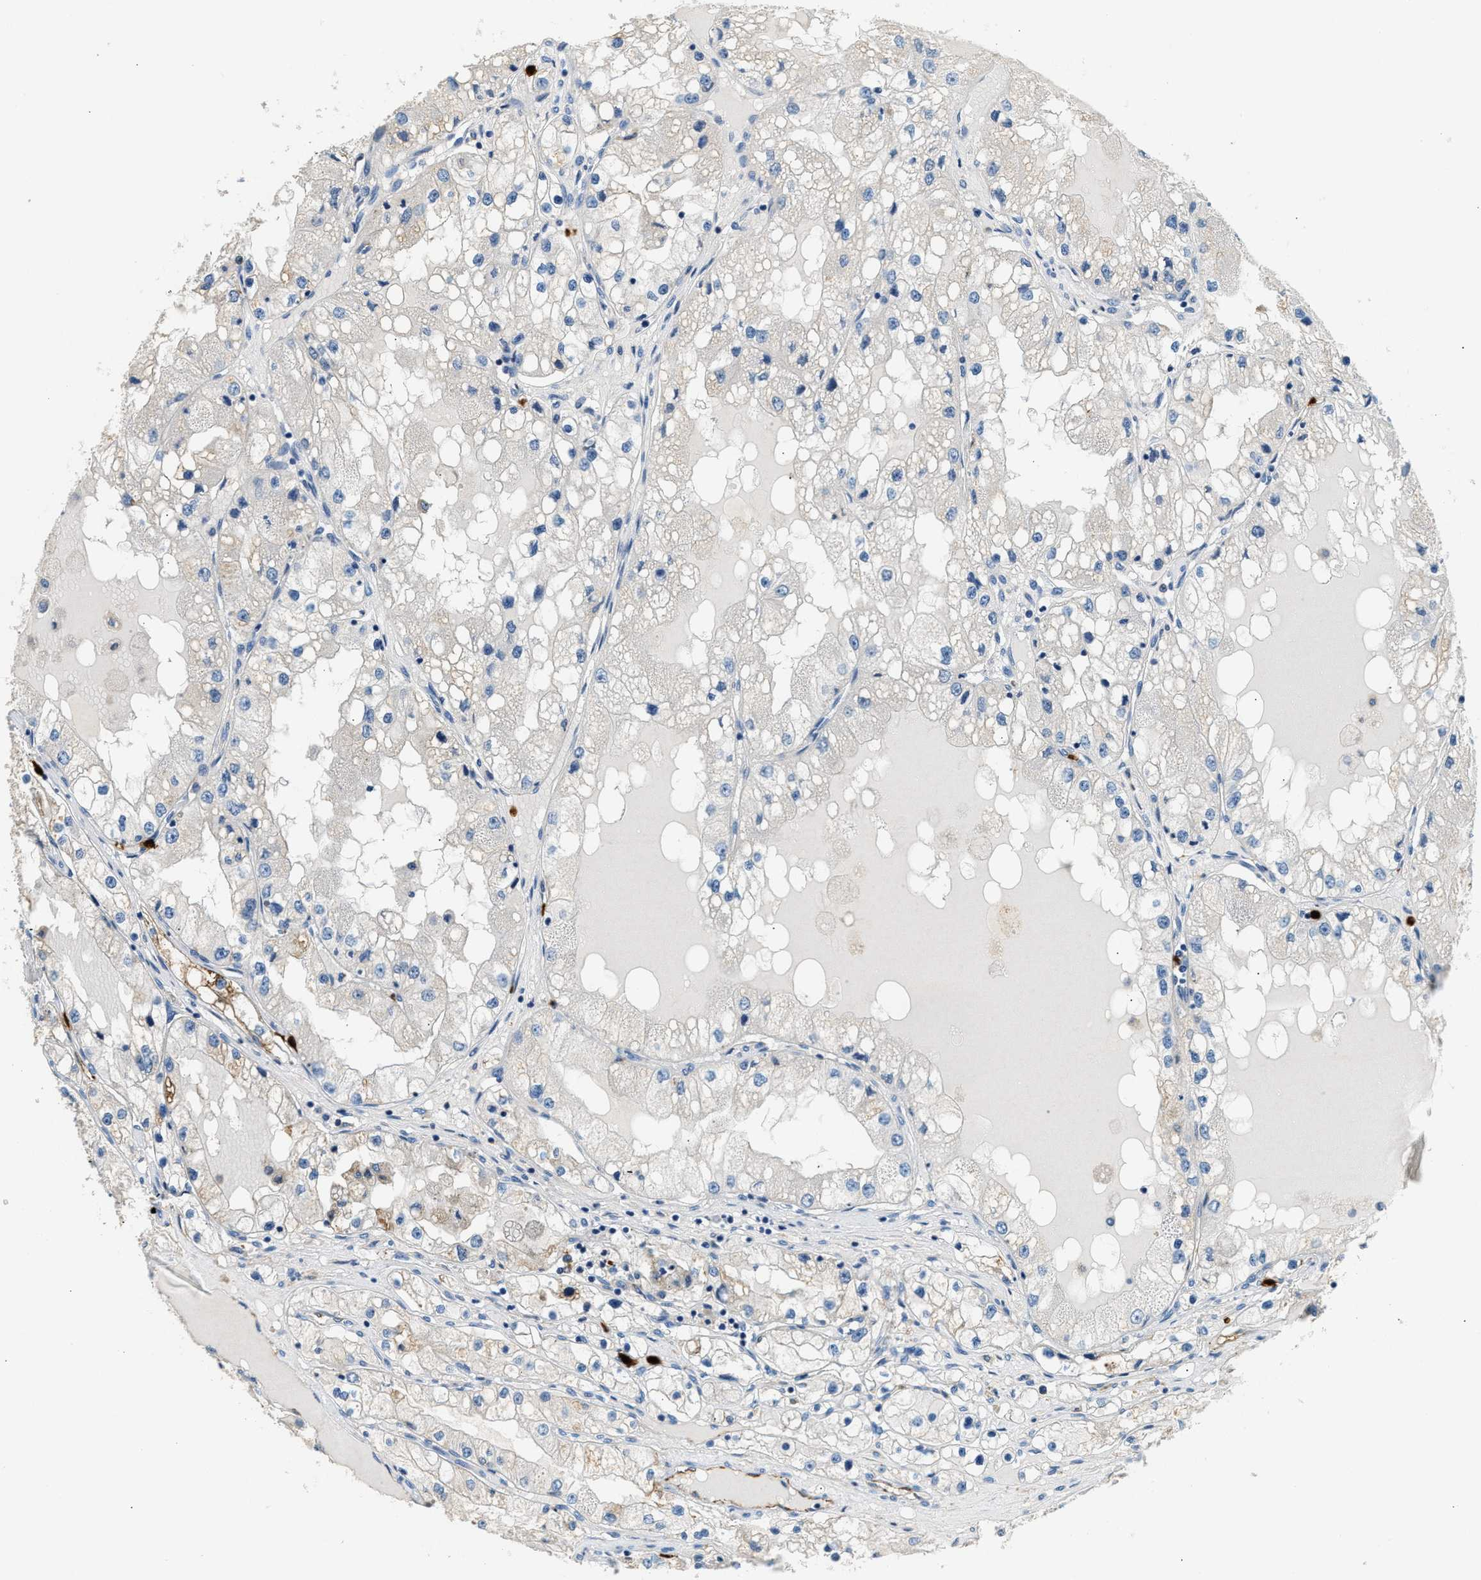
{"staining": {"intensity": "negative", "quantity": "none", "location": "none"}, "tissue": "renal cancer", "cell_type": "Tumor cells", "image_type": "cancer", "snomed": [{"axis": "morphology", "description": "Adenocarcinoma, NOS"}, {"axis": "topography", "description": "Kidney"}], "caption": "There is no significant expression in tumor cells of renal adenocarcinoma.", "gene": "ANXA3", "patient": {"sex": "male", "age": 68}}